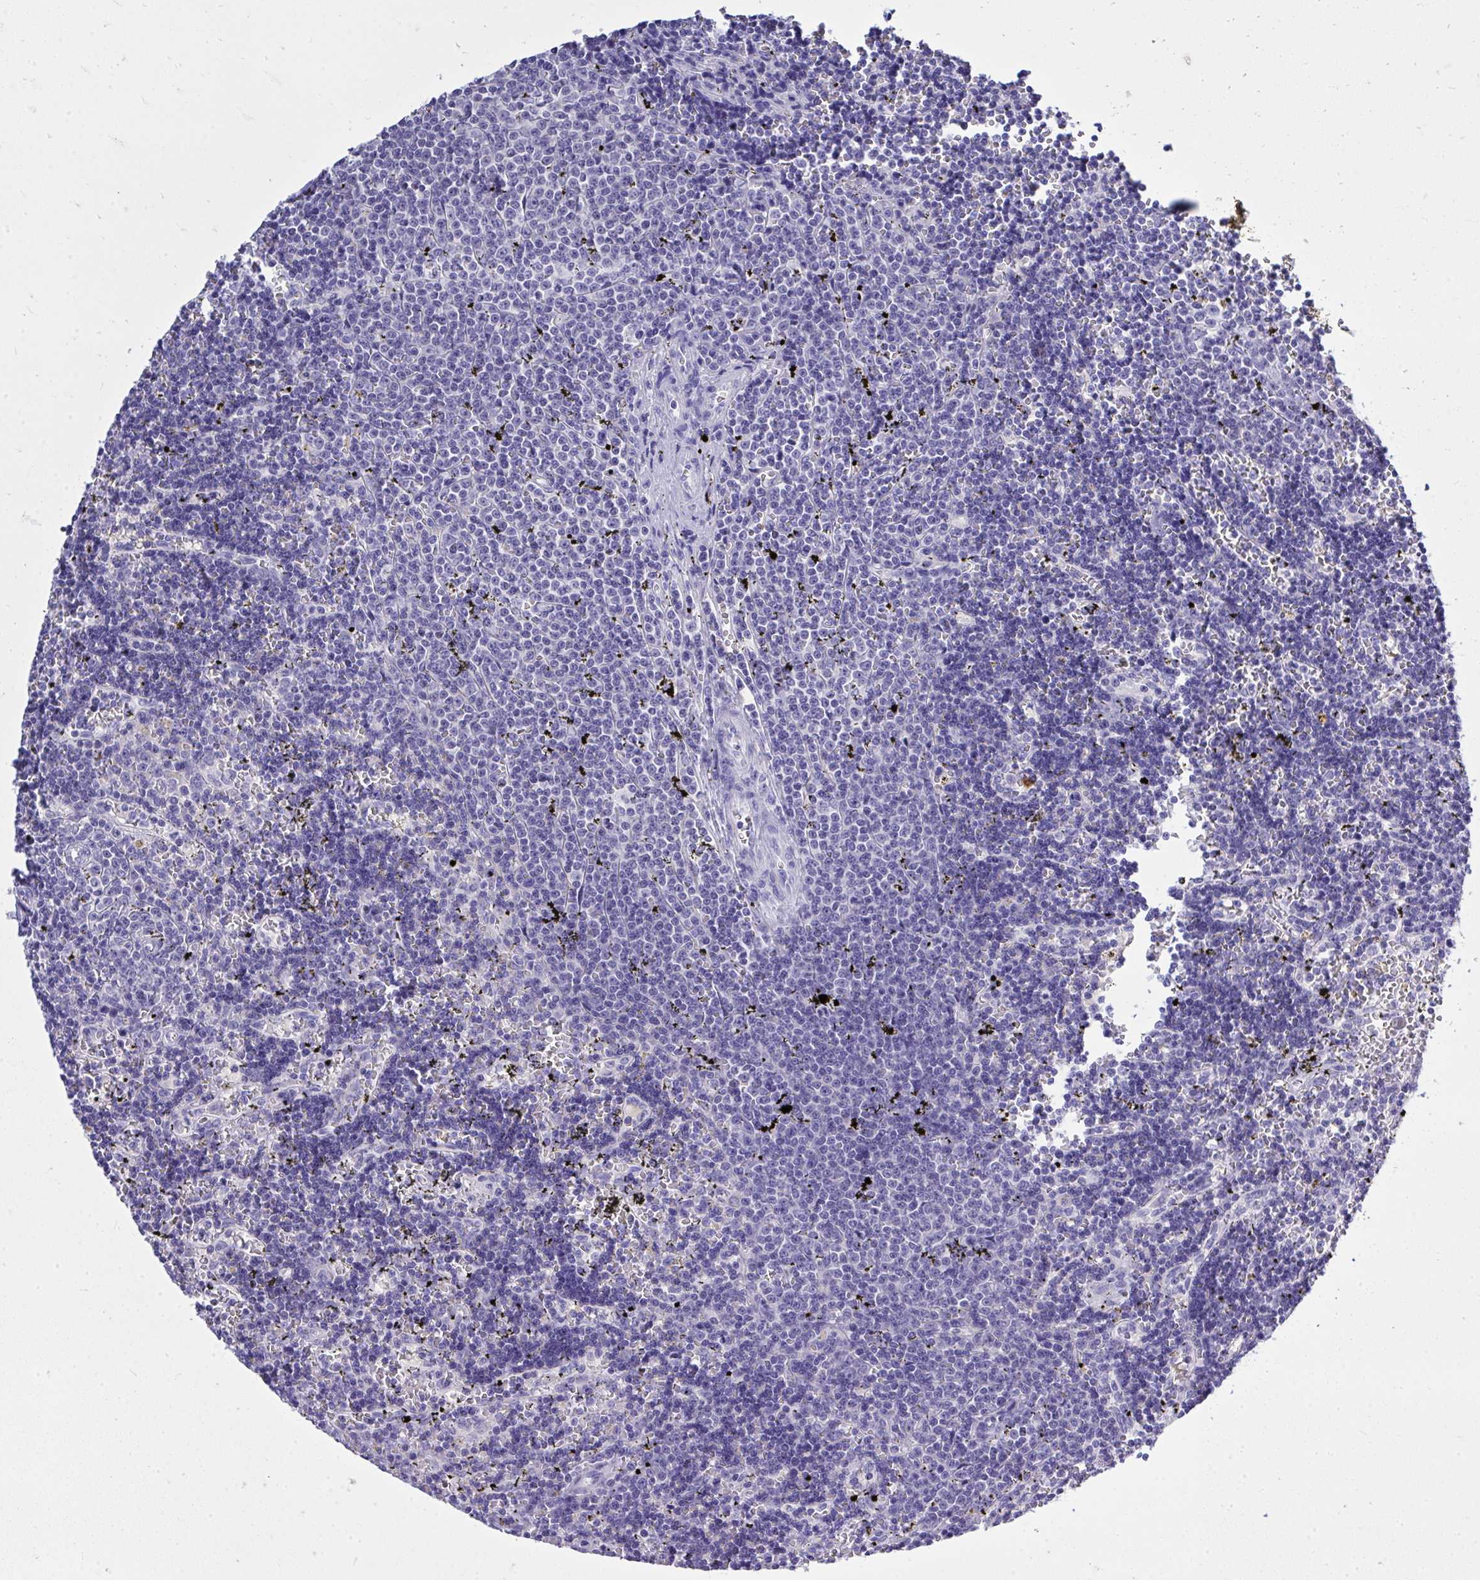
{"staining": {"intensity": "negative", "quantity": "none", "location": "none"}, "tissue": "lymphoma", "cell_type": "Tumor cells", "image_type": "cancer", "snomed": [{"axis": "morphology", "description": "Malignant lymphoma, non-Hodgkin's type, Low grade"}, {"axis": "topography", "description": "Spleen"}], "caption": "Immunohistochemistry (IHC) of human low-grade malignant lymphoma, non-Hodgkin's type shows no expression in tumor cells.", "gene": "PSD", "patient": {"sex": "male", "age": 60}}